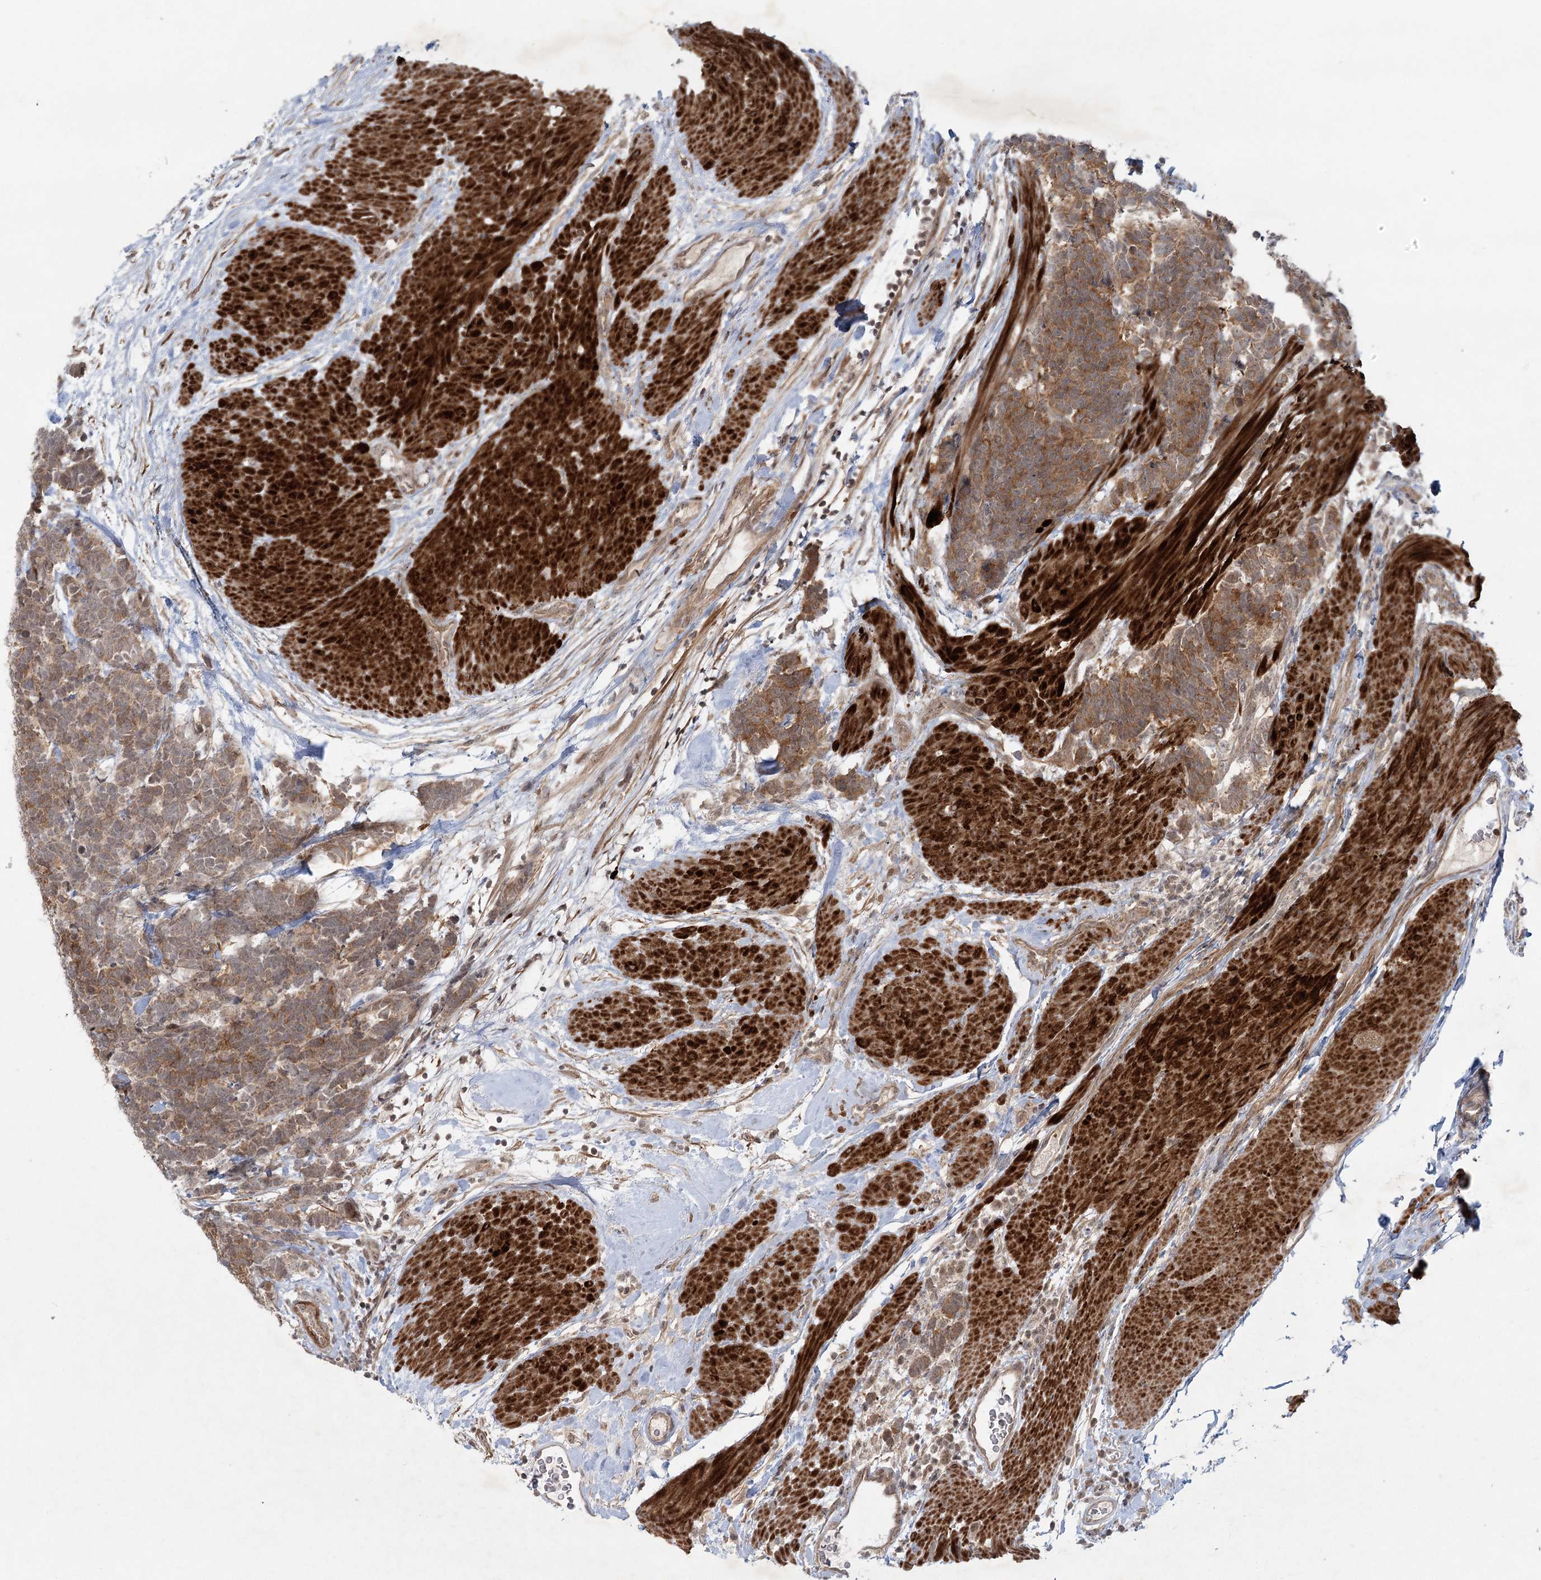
{"staining": {"intensity": "moderate", "quantity": ">75%", "location": "cytoplasmic/membranous"}, "tissue": "carcinoid", "cell_type": "Tumor cells", "image_type": "cancer", "snomed": [{"axis": "morphology", "description": "Carcinoma, NOS"}, {"axis": "morphology", "description": "Carcinoid, malignant, NOS"}, {"axis": "topography", "description": "Urinary bladder"}], "caption": "A brown stain highlights moderate cytoplasmic/membranous expression of a protein in carcinoid tumor cells.", "gene": "SH2D3A", "patient": {"sex": "male", "age": 57}}